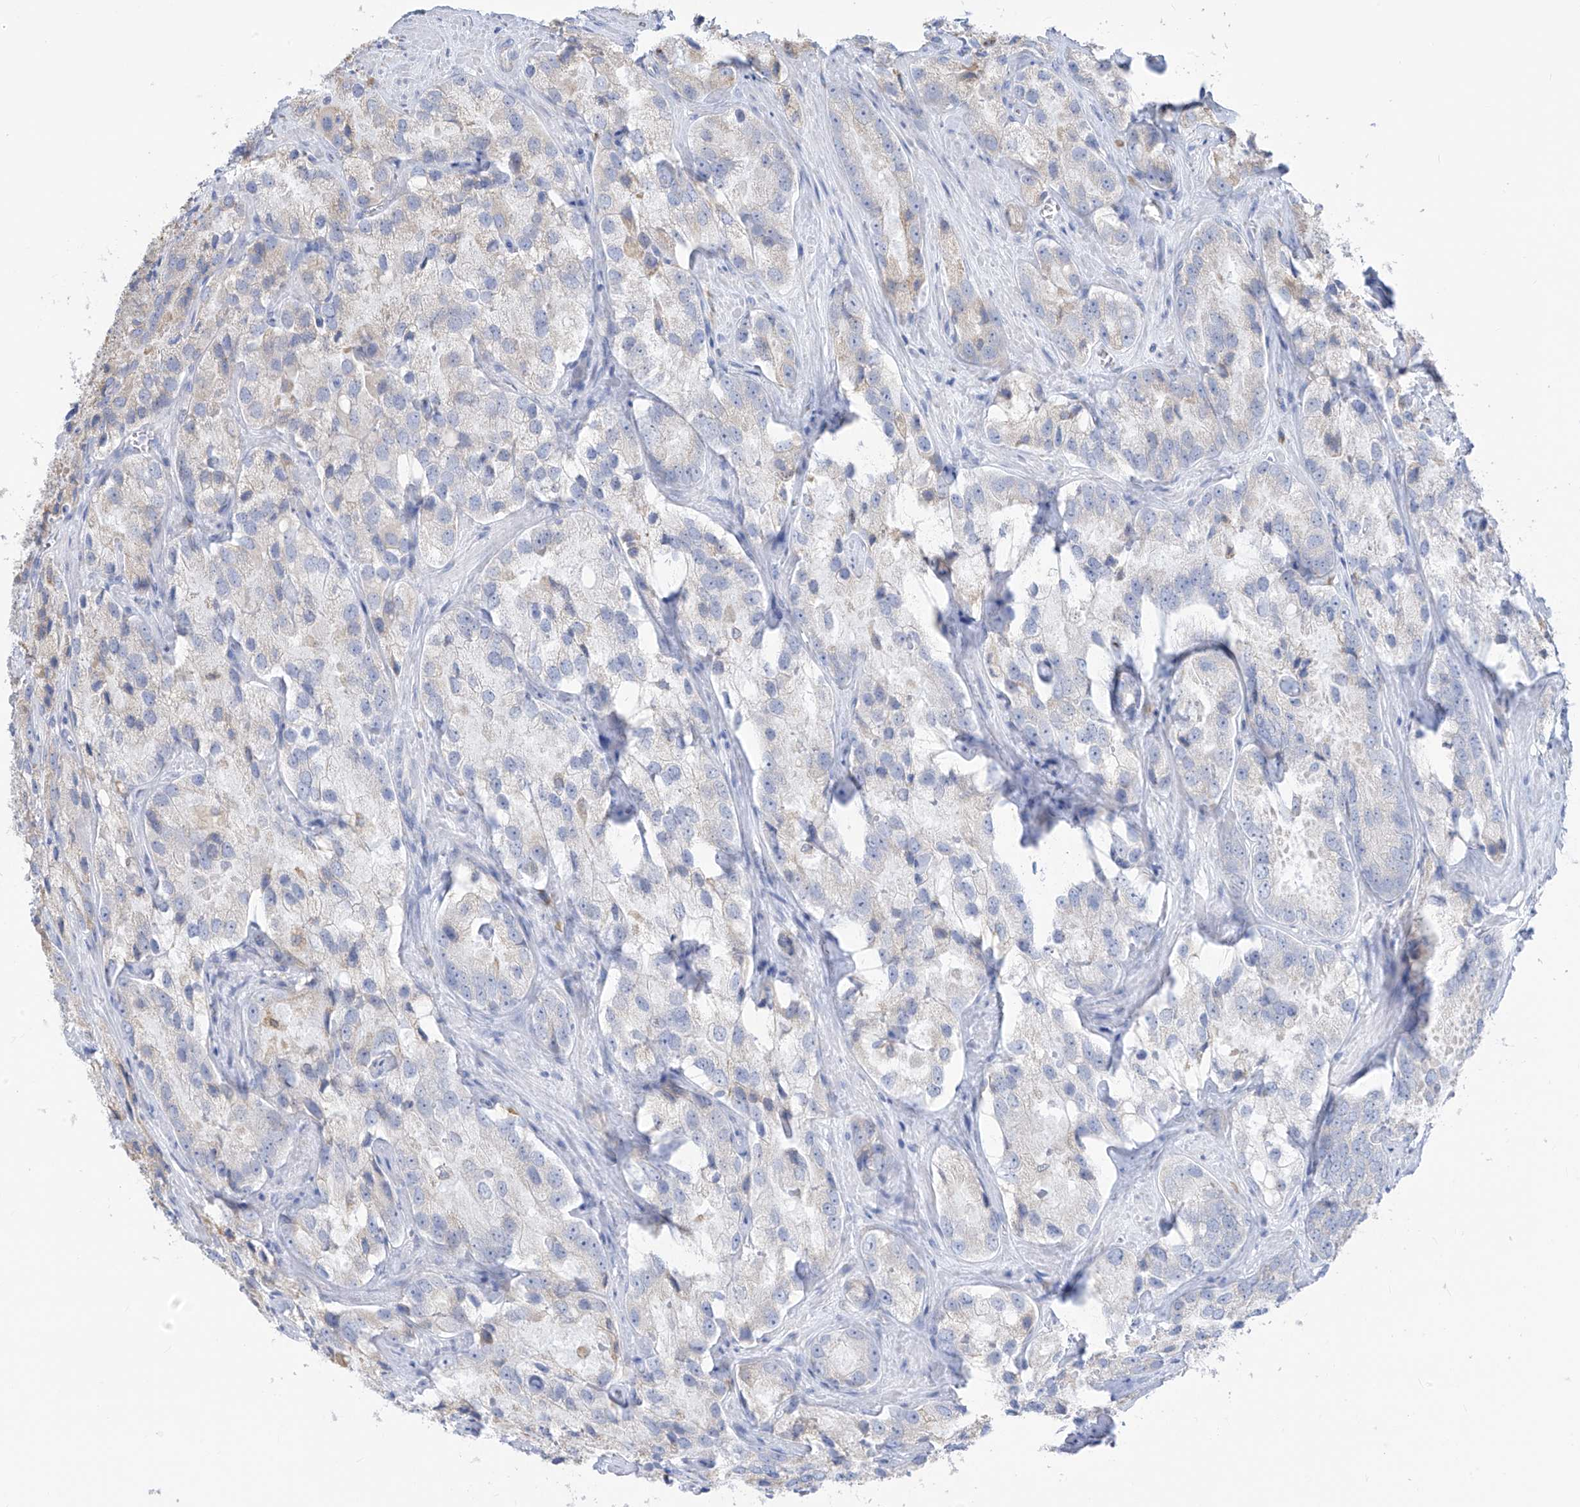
{"staining": {"intensity": "negative", "quantity": "none", "location": "none"}, "tissue": "prostate cancer", "cell_type": "Tumor cells", "image_type": "cancer", "snomed": [{"axis": "morphology", "description": "Adenocarcinoma, High grade"}, {"axis": "topography", "description": "Prostate"}], "caption": "DAB immunohistochemical staining of high-grade adenocarcinoma (prostate) shows no significant positivity in tumor cells.", "gene": "PDIA6", "patient": {"sex": "male", "age": 66}}